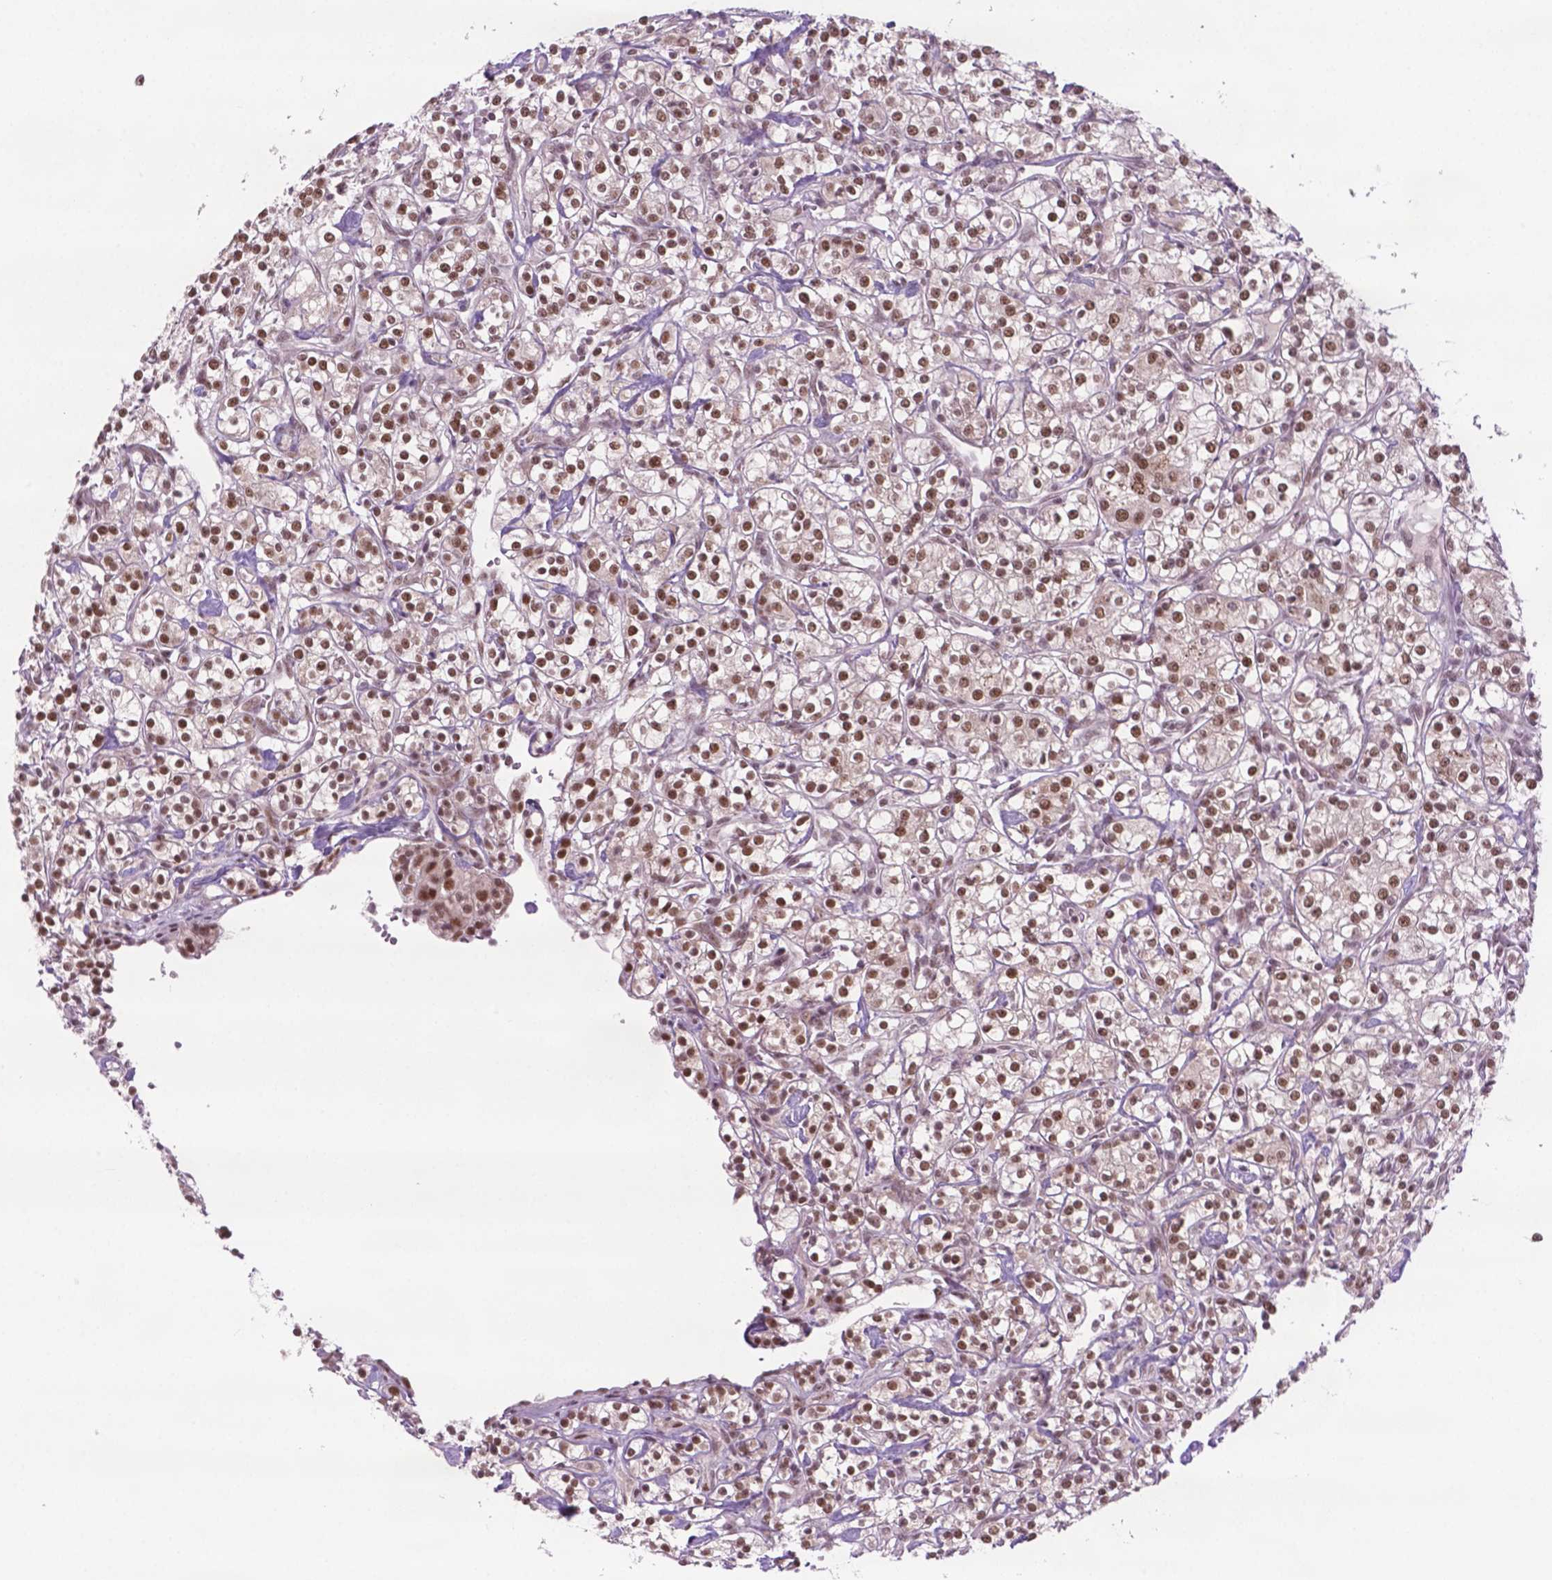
{"staining": {"intensity": "negative", "quantity": "none", "location": "none"}, "tissue": "renal cancer", "cell_type": "Tumor cells", "image_type": "cancer", "snomed": [{"axis": "morphology", "description": "Adenocarcinoma, NOS"}, {"axis": "topography", "description": "Kidney"}], "caption": "Adenocarcinoma (renal) was stained to show a protein in brown. There is no significant staining in tumor cells.", "gene": "PHAX", "patient": {"sex": "male", "age": 77}}